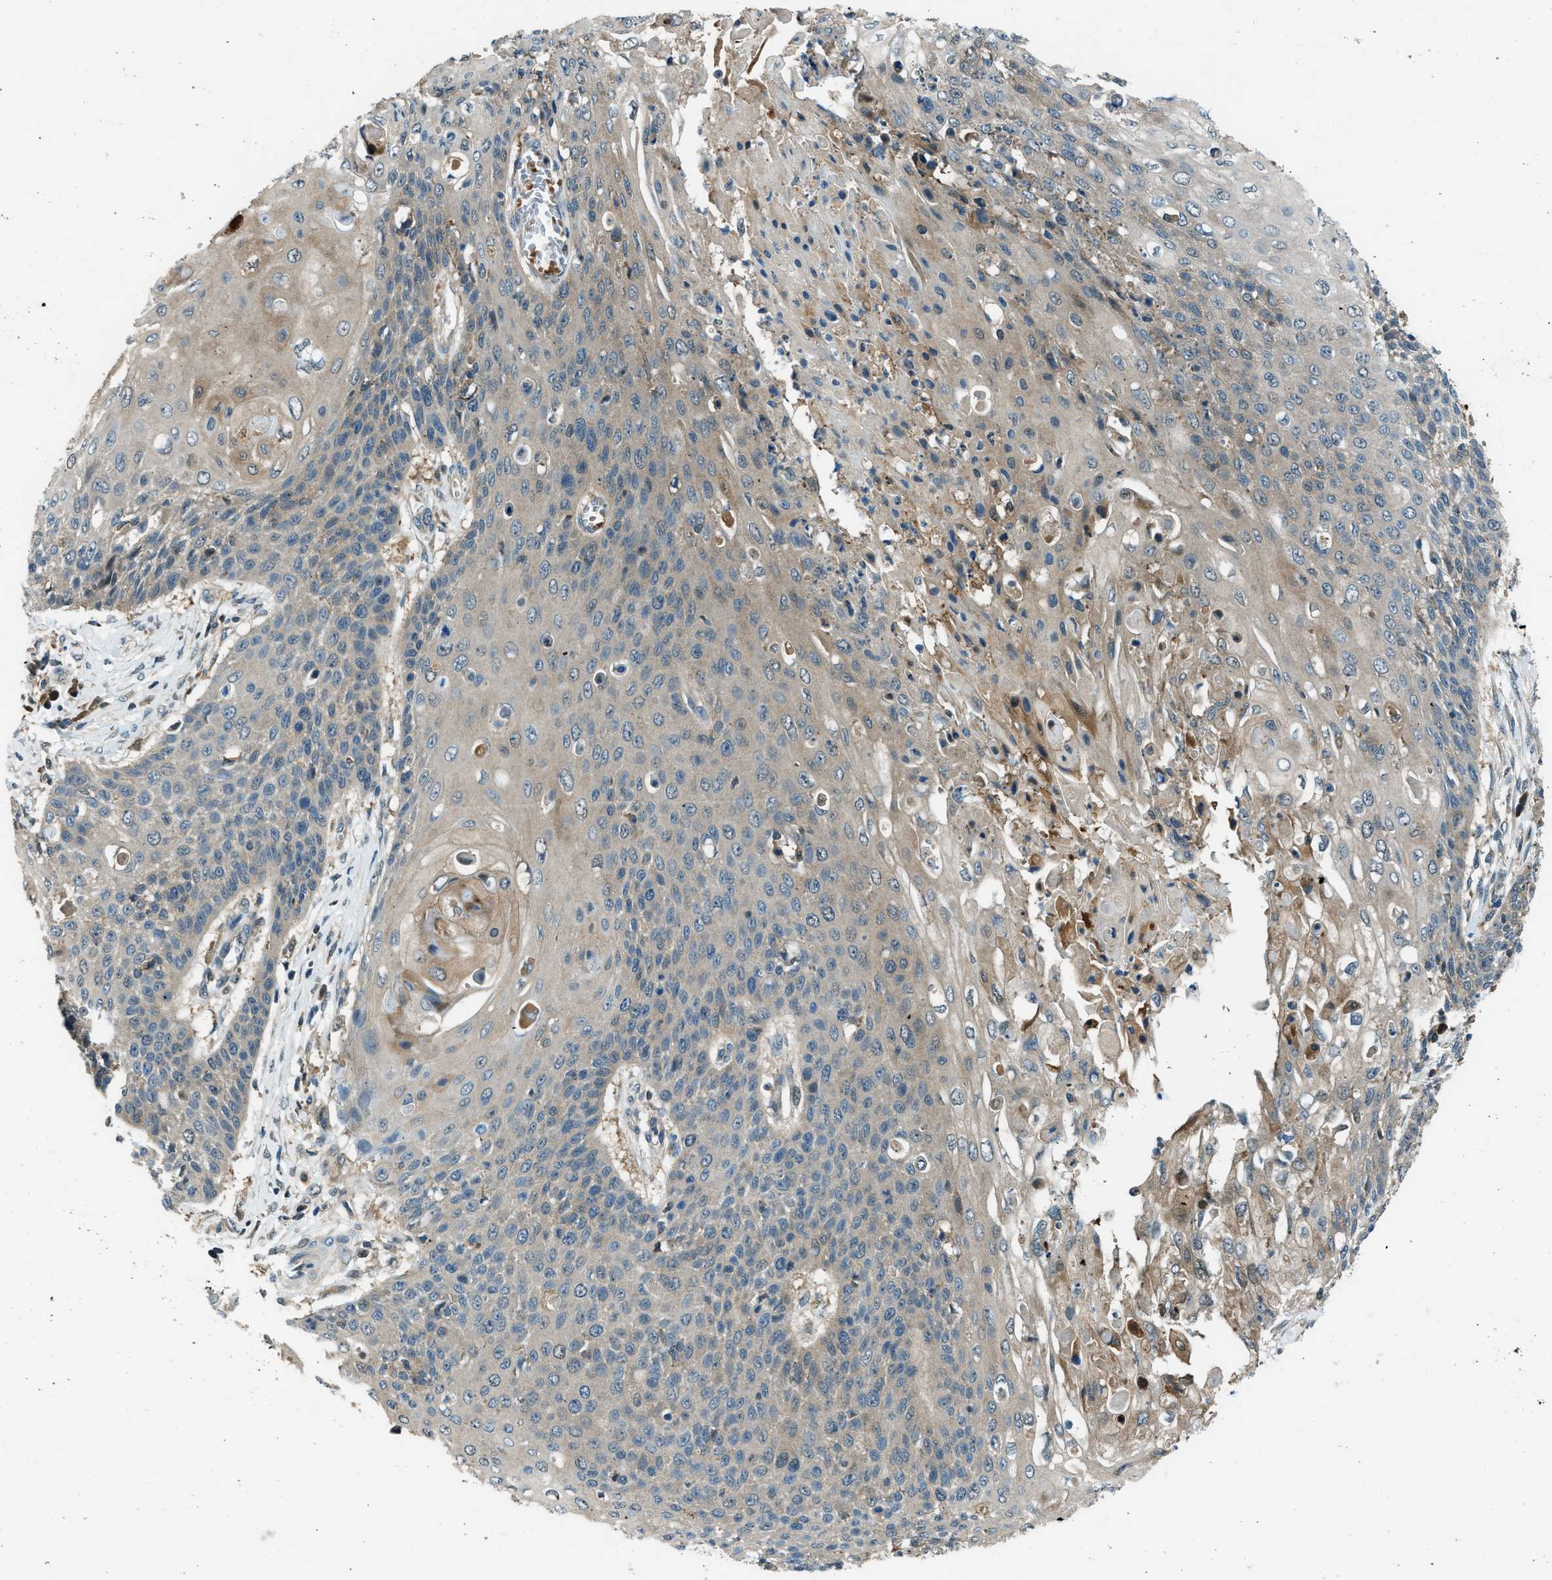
{"staining": {"intensity": "moderate", "quantity": "<25%", "location": "cytoplasmic/membranous"}, "tissue": "cervical cancer", "cell_type": "Tumor cells", "image_type": "cancer", "snomed": [{"axis": "morphology", "description": "Squamous cell carcinoma, NOS"}, {"axis": "topography", "description": "Cervix"}], "caption": "Brown immunohistochemical staining in human cervical squamous cell carcinoma demonstrates moderate cytoplasmic/membranous positivity in about <25% of tumor cells.", "gene": "HEBP2", "patient": {"sex": "female", "age": 39}}